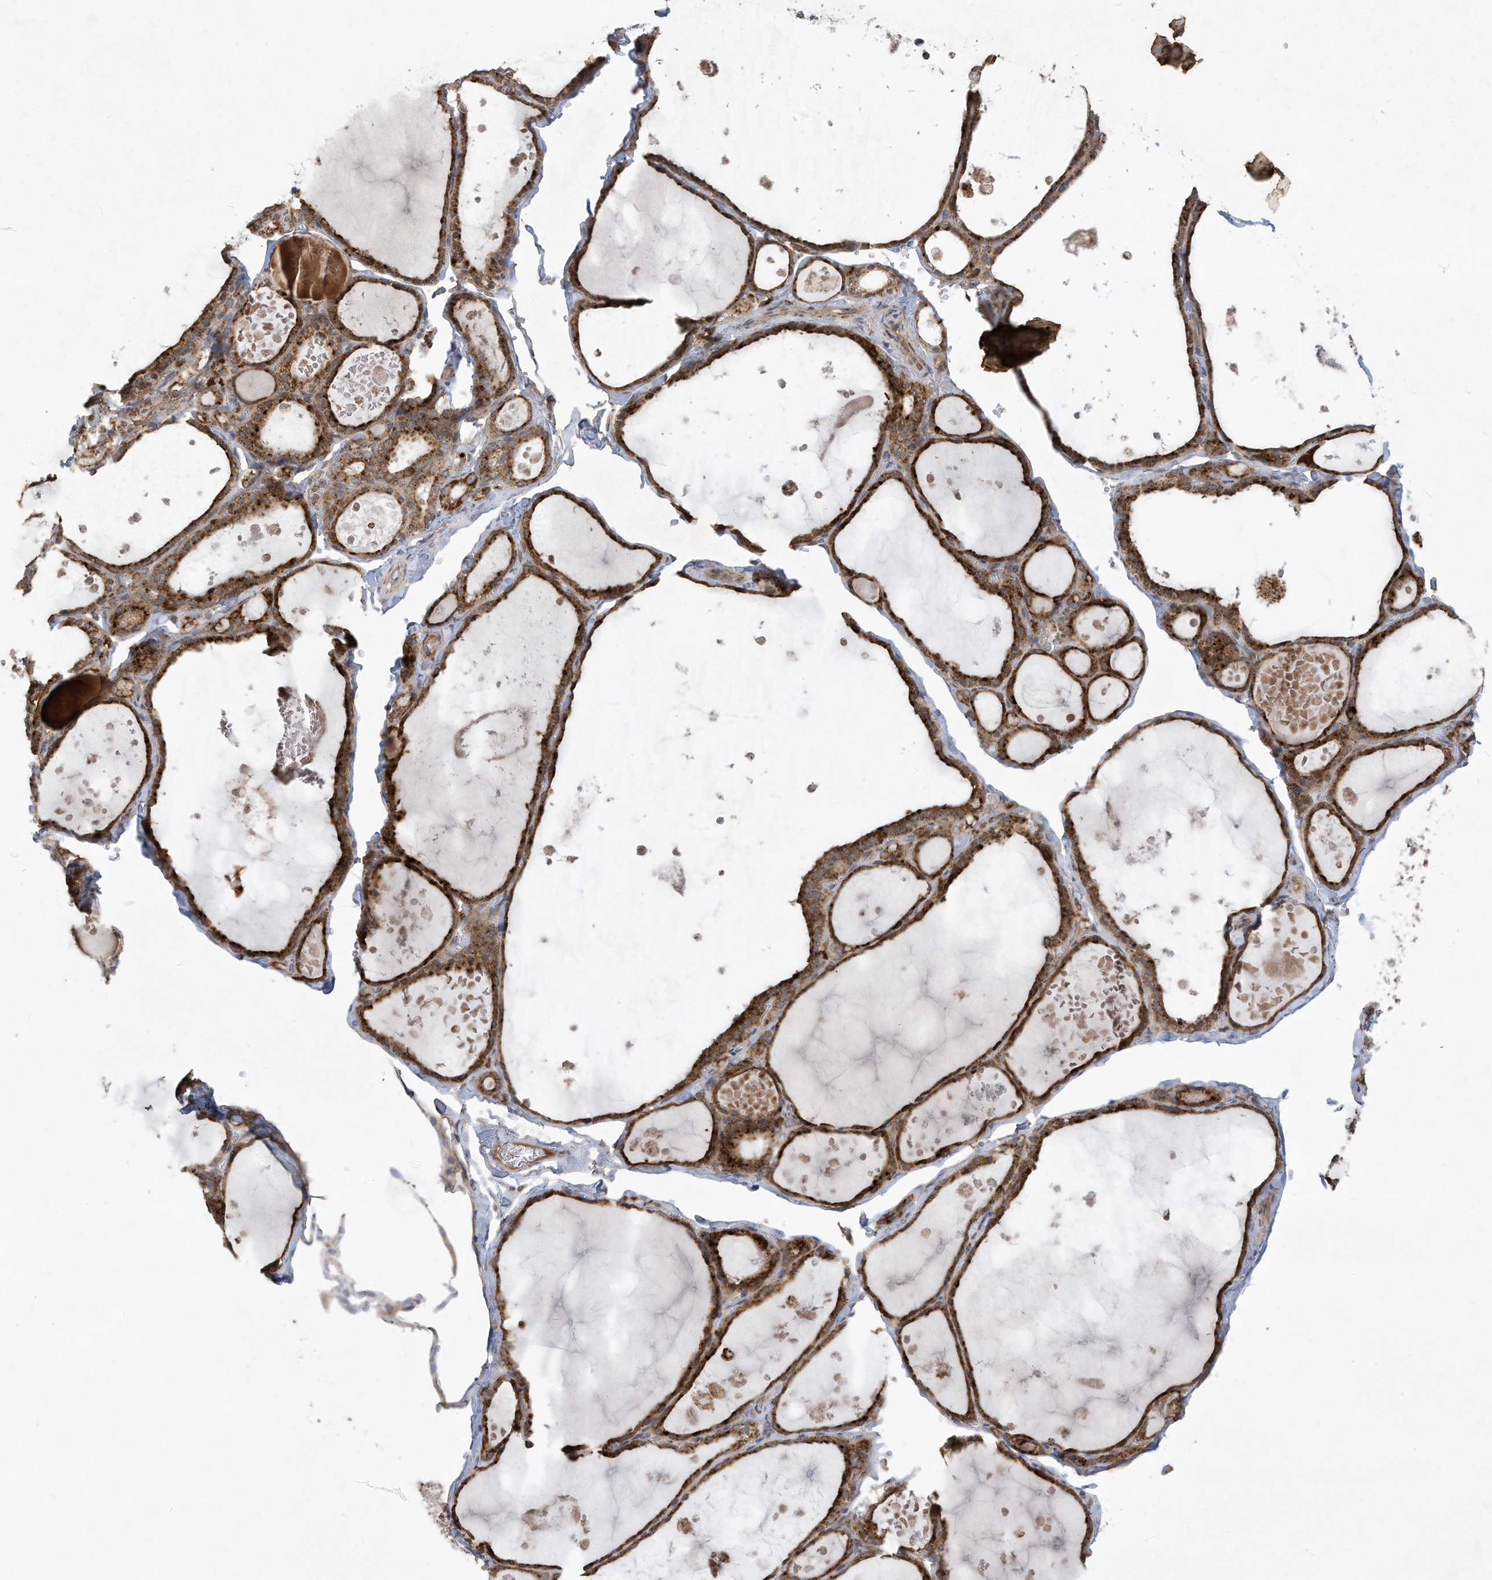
{"staining": {"intensity": "moderate", "quantity": ">75%", "location": "cytoplasmic/membranous"}, "tissue": "thyroid gland", "cell_type": "Glandular cells", "image_type": "normal", "snomed": [{"axis": "morphology", "description": "Normal tissue, NOS"}, {"axis": "topography", "description": "Thyroid gland"}], "caption": "Immunohistochemical staining of normal thyroid gland exhibits >75% levels of moderate cytoplasmic/membranous protein staining in approximately >75% of glandular cells. The protein of interest is shown in brown color, while the nuclei are stained blue.", "gene": "C2orf74", "patient": {"sex": "male", "age": 56}}